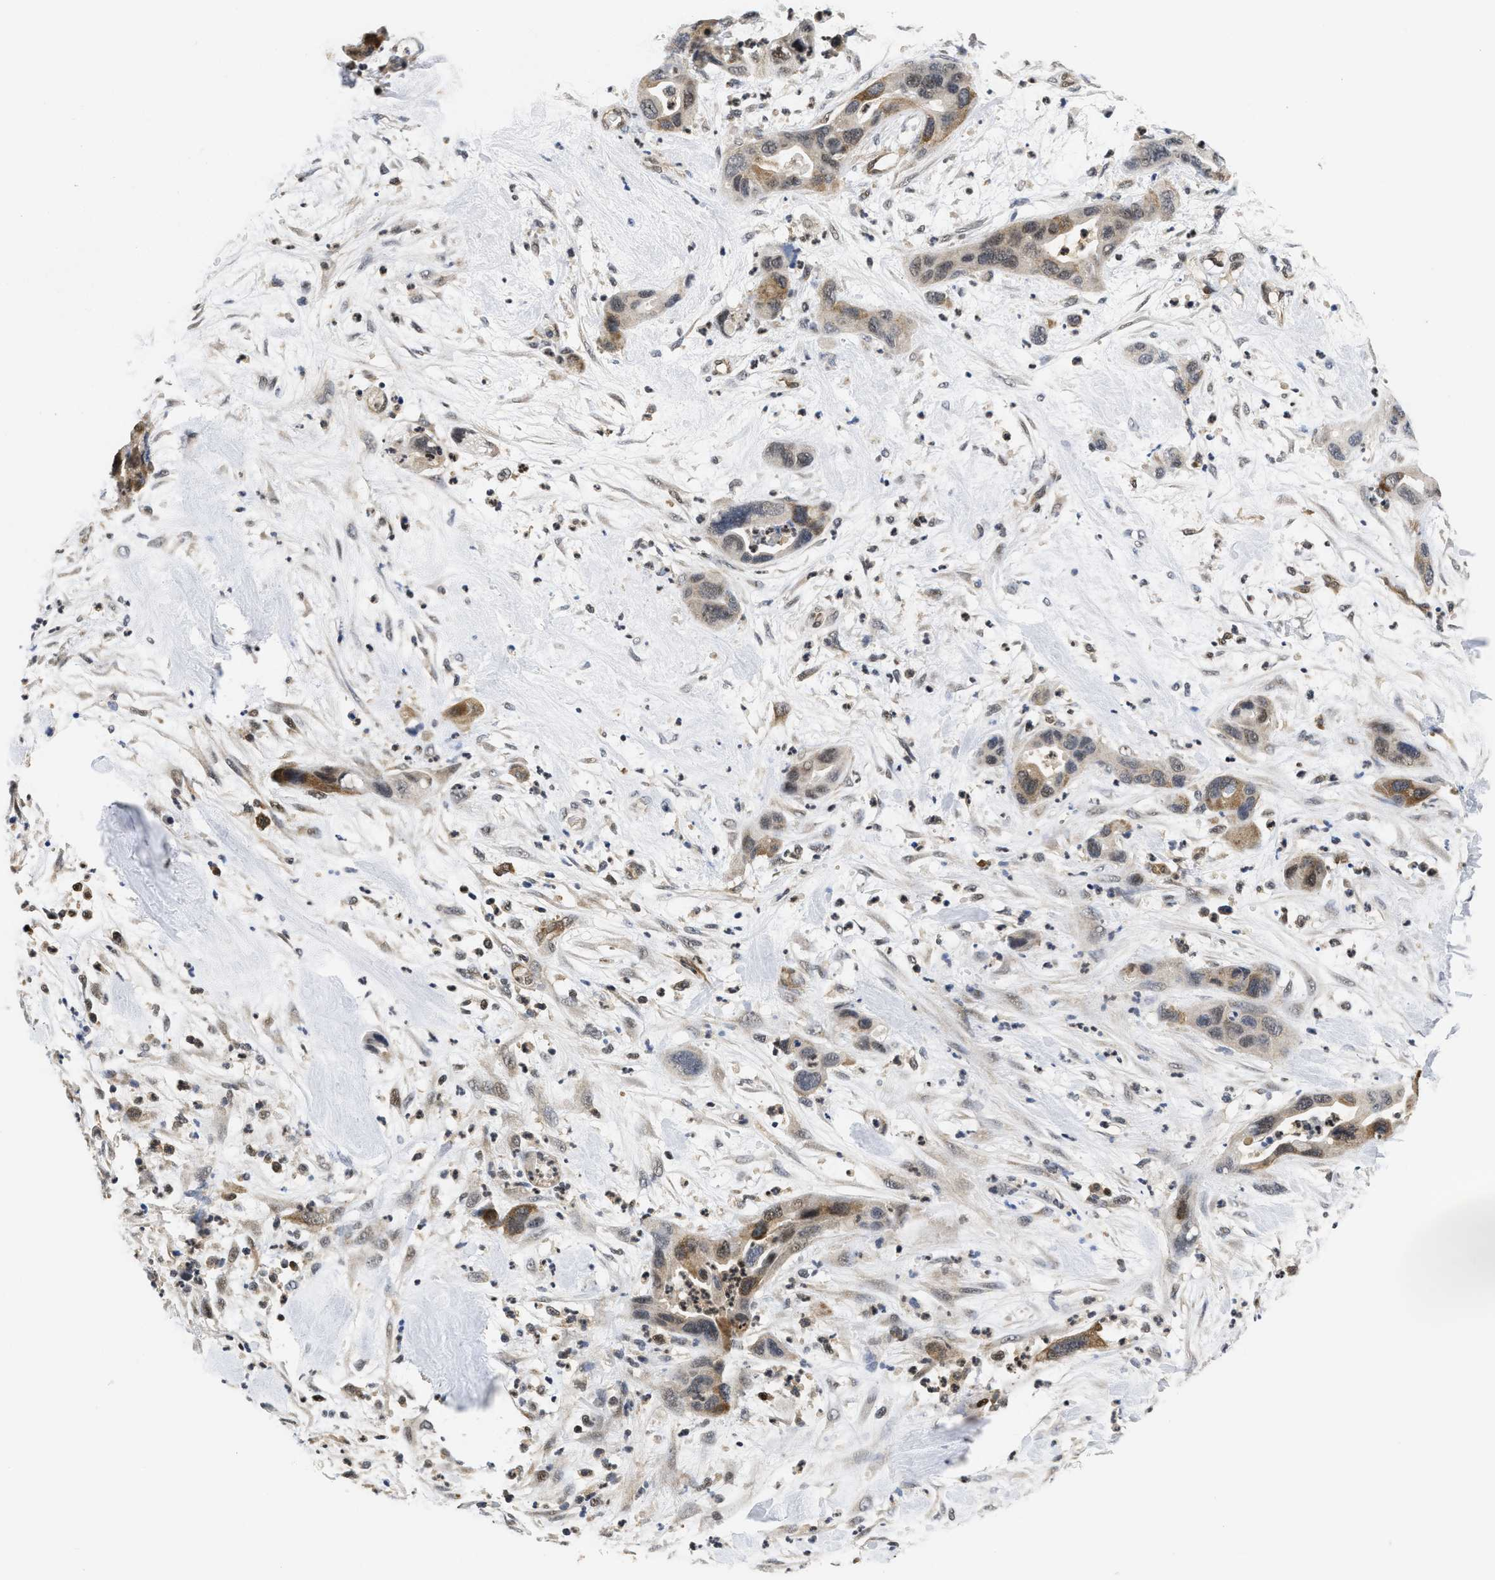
{"staining": {"intensity": "moderate", "quantity": "25%-75%", "location": "cytoplasmic/membranous"}, "tissue": "pancreatic cancer", "cell_type": "Tumor cells", "image_type": "cancer", "snomed": [{"axis": "morphology", "description": "Adenocarcinoma, NOS"}, {"axis": "topography", "description": "Pancreas"}], "caption": "Immunohistochemistry (DAB) staining of human pancreatic cancer displays moderate cytoplasmic/membranous protein staining in approximately 25%-75% of tumor cells.", "gene": "HIF1A", "patient": {"sex": "female", "age": 71}}